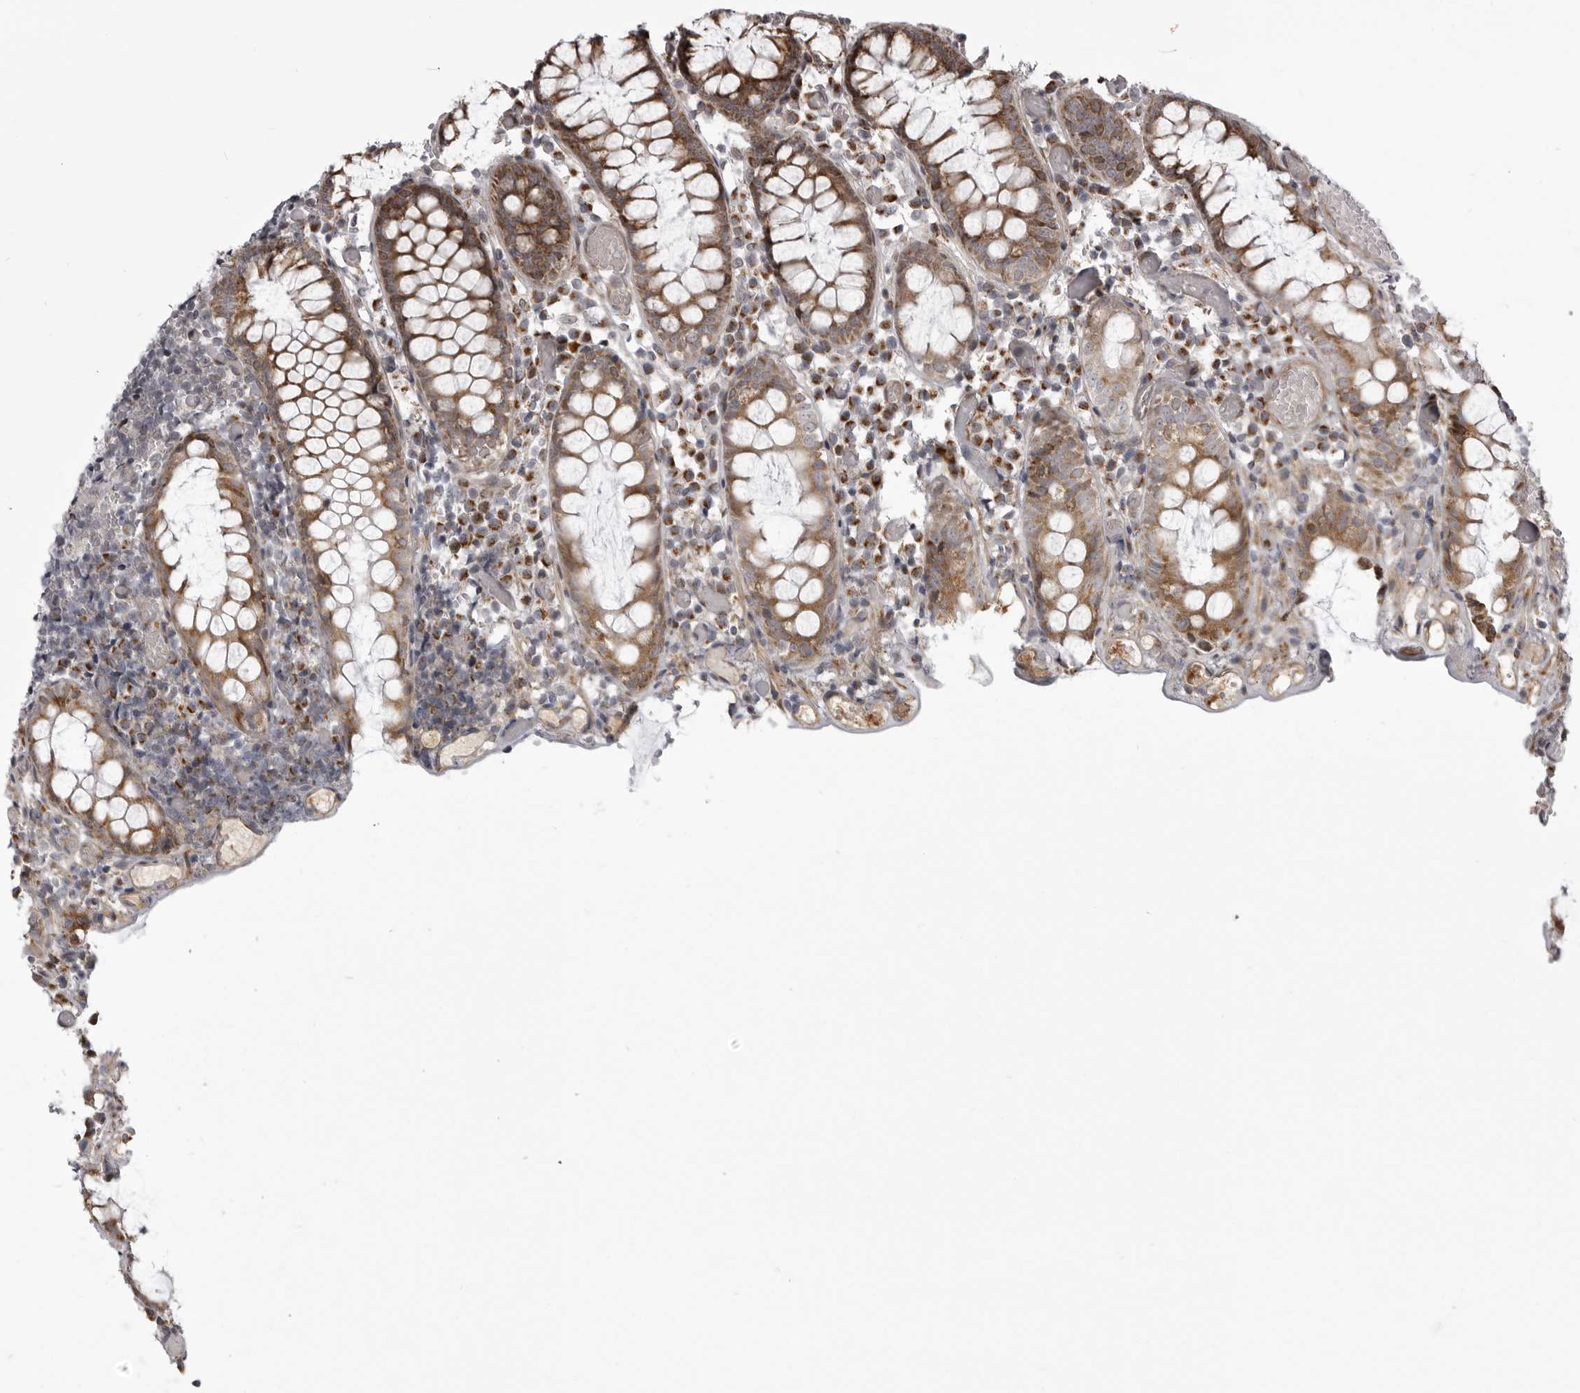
{"staining": {"intensity": "weak", "quantity": ">75%", "location": "cytoplasmic/membranous"}, "tissue": "colon", "cell_type": "Endothelial cells", "image_type": "normal", "snomed": [{"axis": "morphology", "description": "Normal tissue, NOS"}, {"axis": "topography", "description": "Colon"}], "caption": "Colon stained for a protein (brown) exhibits weak cytoplasmic/membranous positive expression in approximately >75% of endothelial cells.", "gene": "TMPRSS11F", "patient": {"sex": "male", "age": 14}}